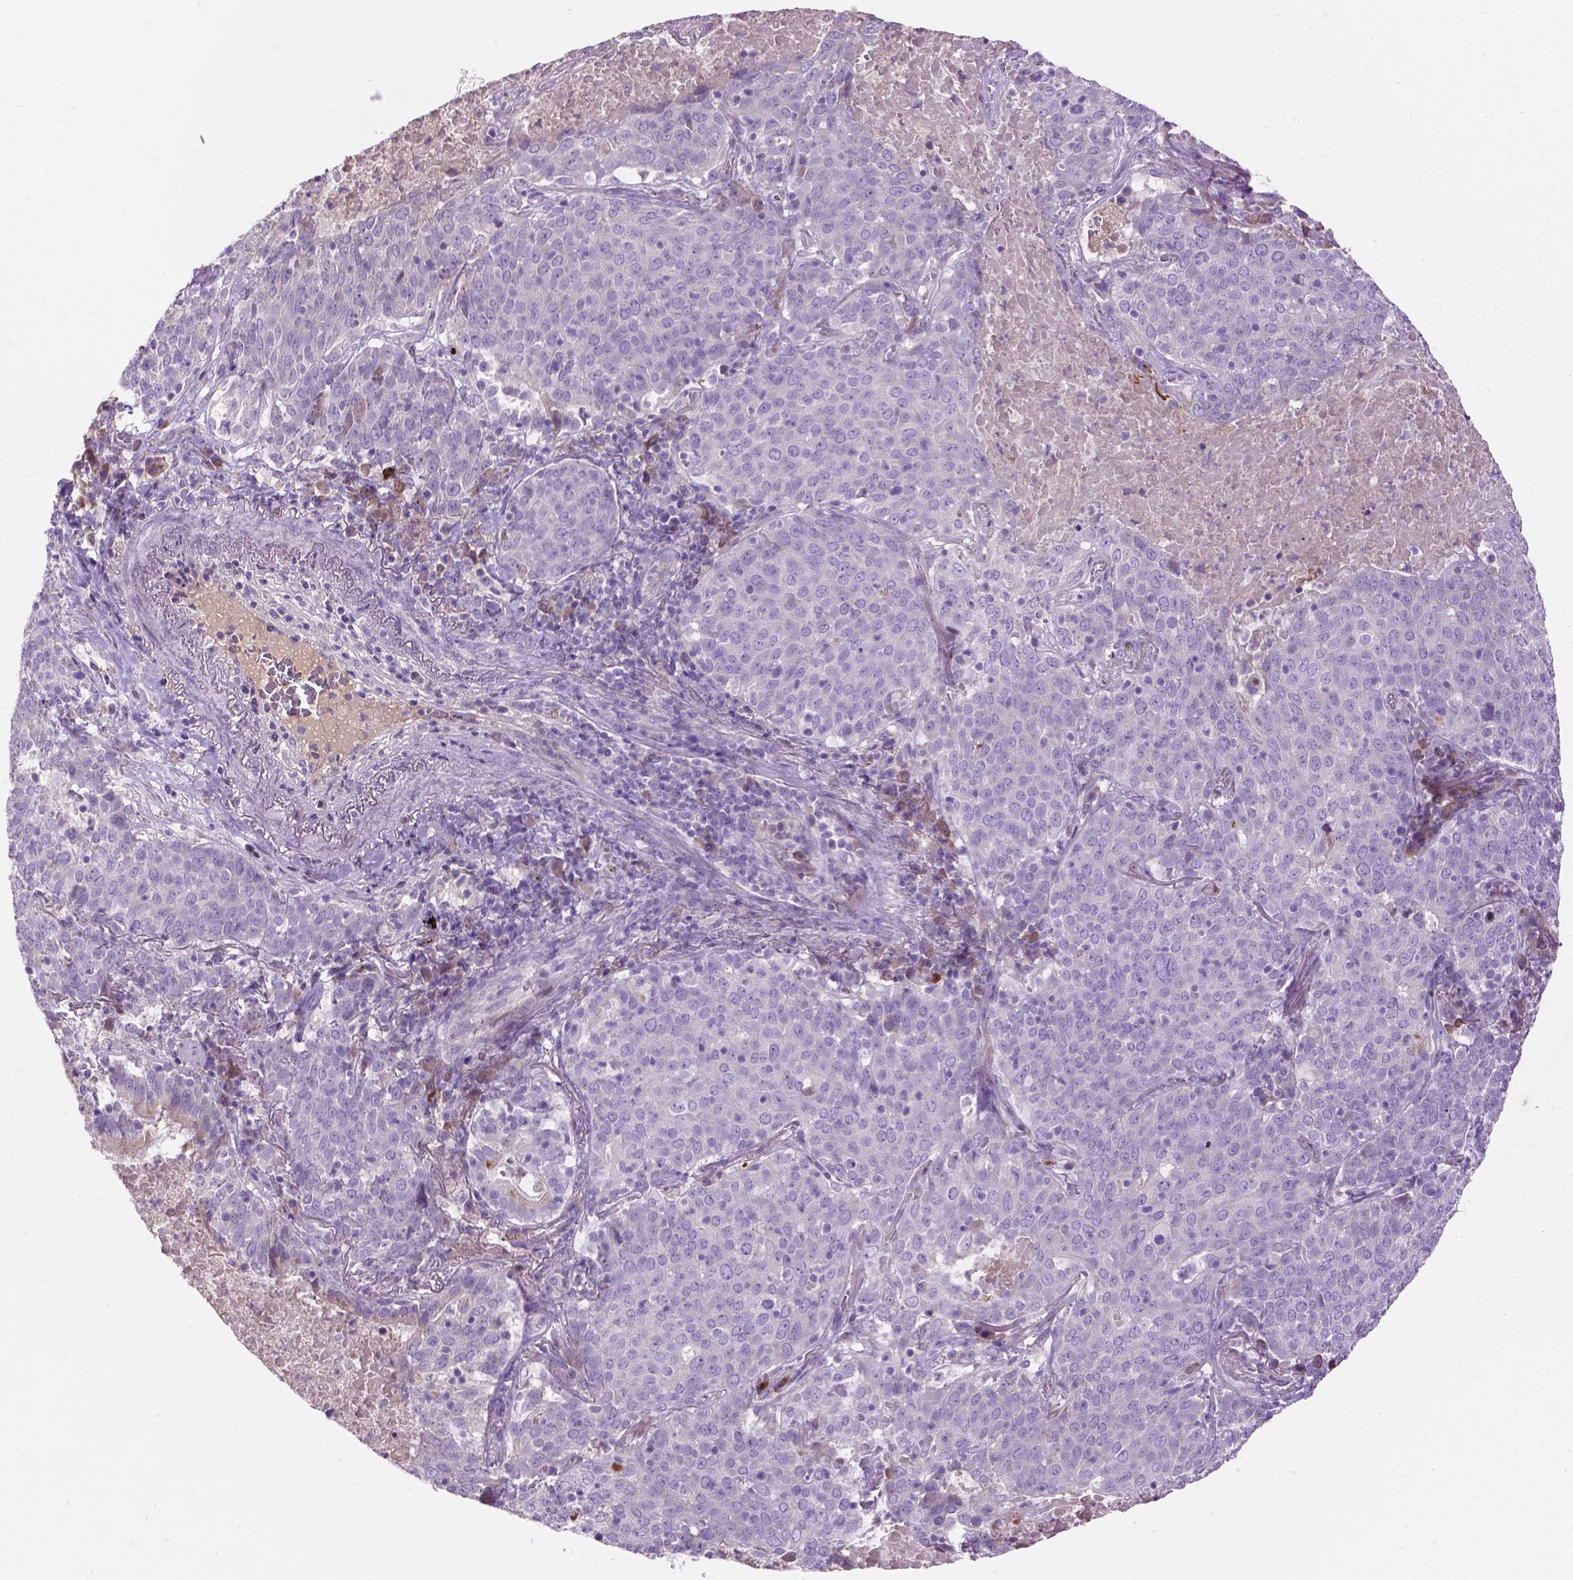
{"staining": {"intensity": "negative", "quantity": "none", "location": "none"}, "tissue": "lung cancer", "cell_type": "Tumor cells", "image_type": "cancer", "snomed": [{"axis": "morphology", "description": "Squamous cell carcinoma, NOS"}, {"axis": "topography", "description": "Lung"}], "caption": "High magnification brightfield microscopy of squamous cell carcinoma (lung) stained with DAB (3,3'-diaminobenzidine) (brown) and counterstained with hematoxylin (blue): tumor cells show no significant expression.", "gene": "NOXO1", "patient": {"sex": "male", "age": 82}}